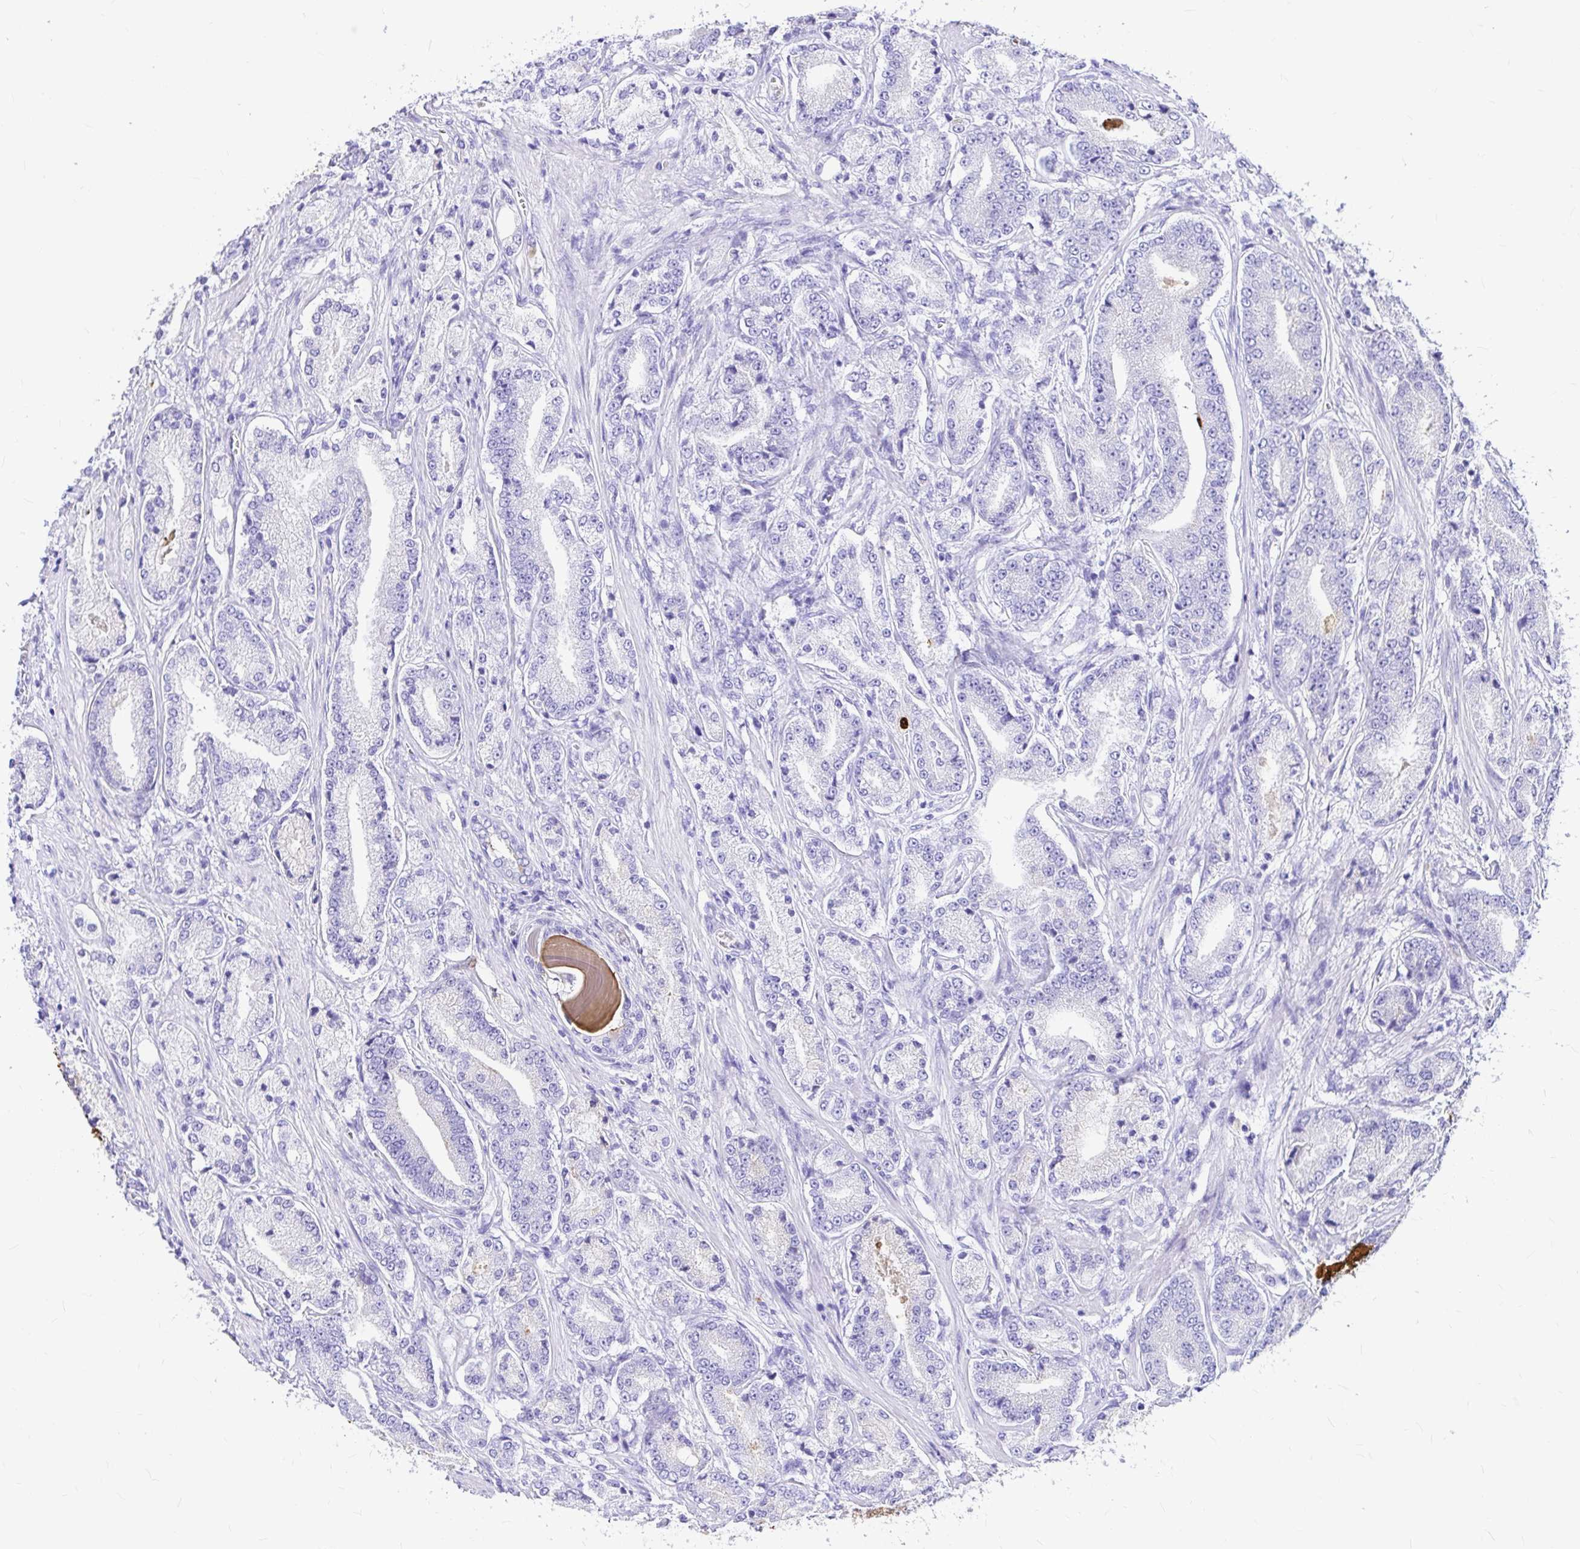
{"staining": {"intensity": "negative", "quantity": "none", "location": "none"}, "tissue": "prostate cancer", "cell_type": "Tumor cells", "image_type": "cancer", "snomed": [{"axis": "morphology", "description": "Adenocarcinoma, High grade"}, {"axis": "topography", "description": "Prostate and seminal vesicle, NOS"}], "caption": "This is a micrograph of IHC staining of high-grade adenocarcinoma (prostate), which shows no expression in tumor cells. The staining is performed using DAB (3,3'-diaminobenzidine) brown chromogen with nuclei counter-stained in using hematoxylin.", "gene": "CLEC1B", "patient": {"sex": "male", "age": 61}}